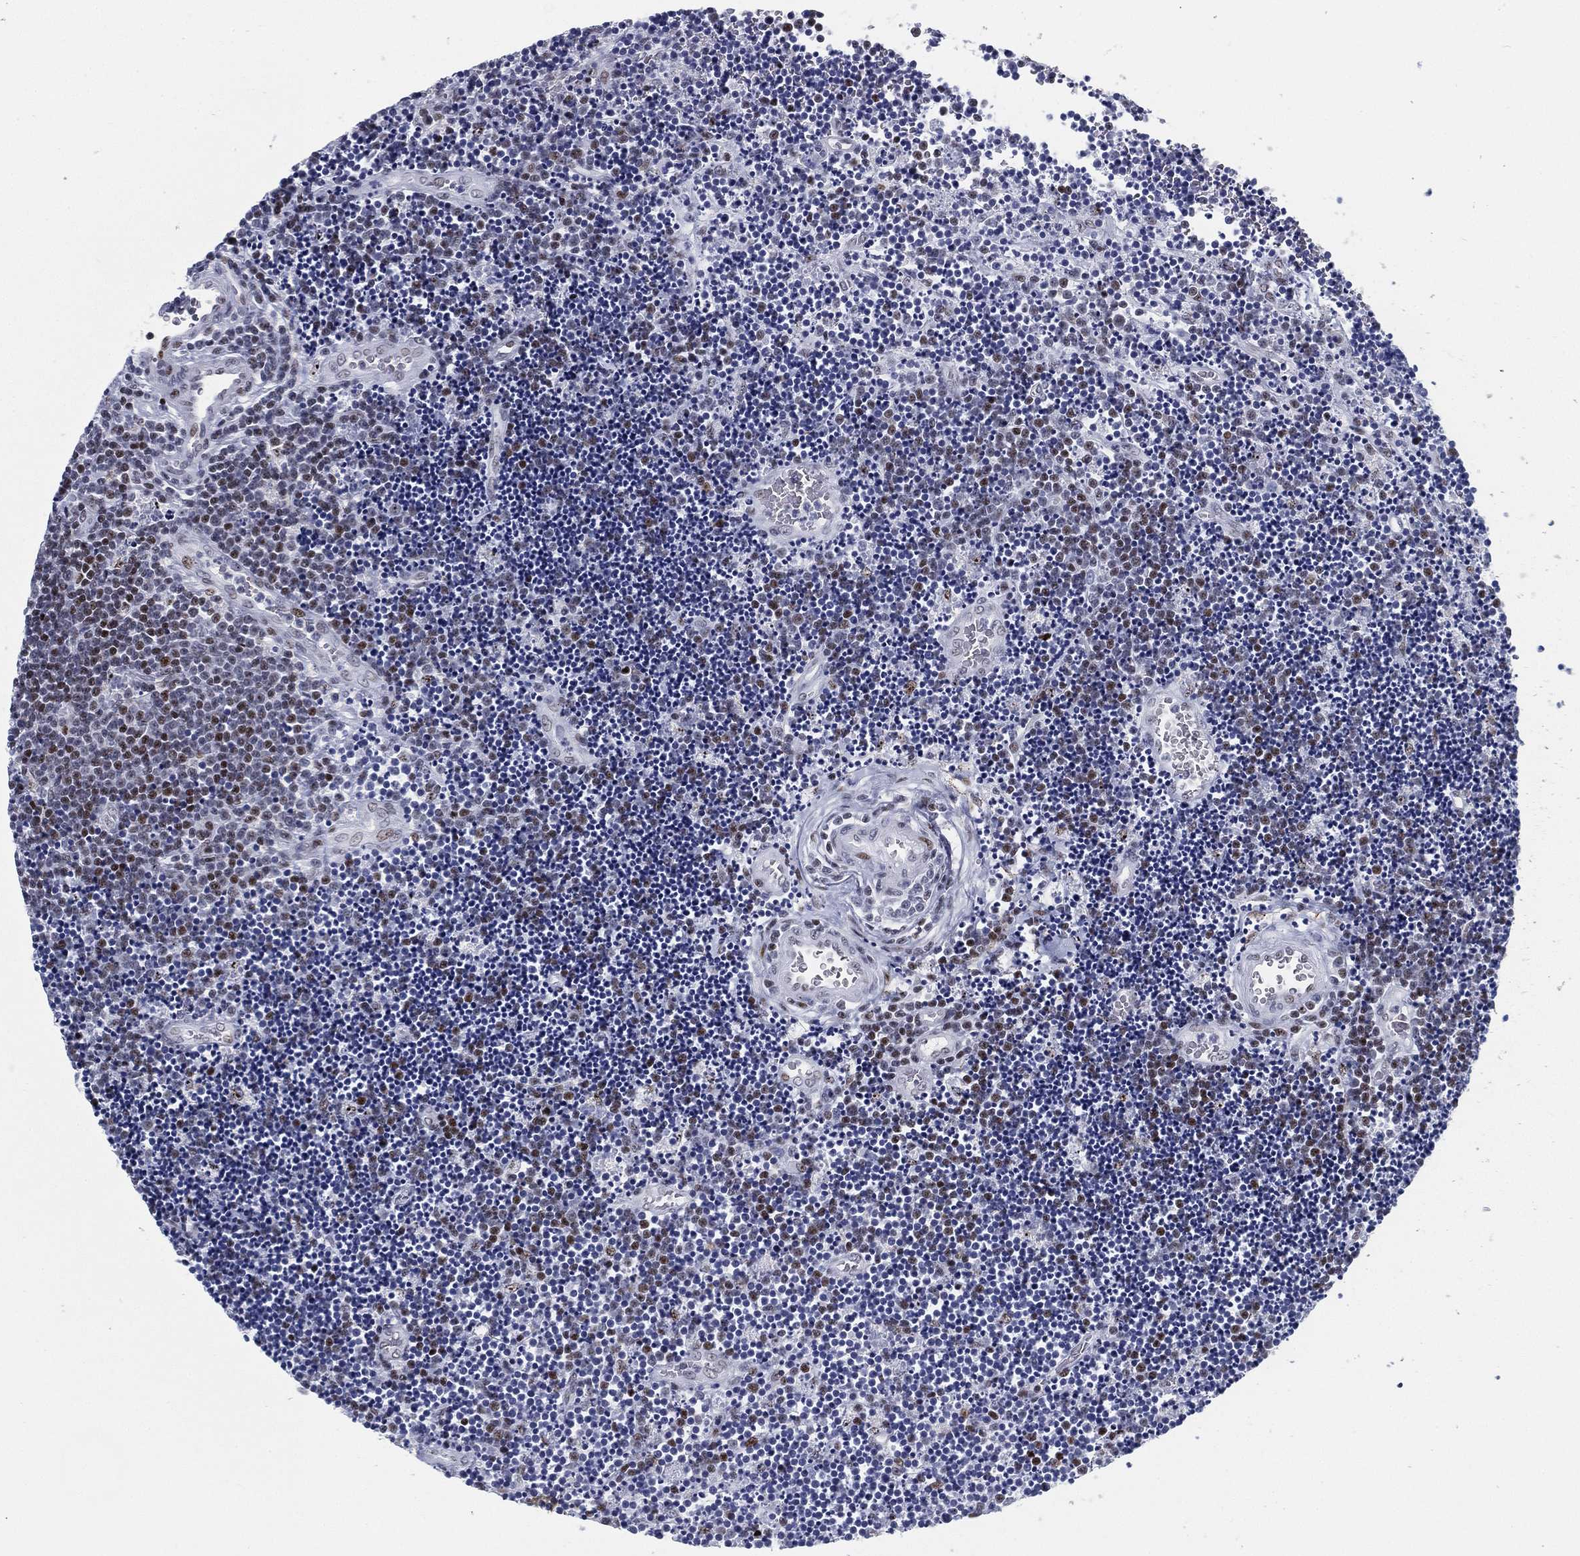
{"staining": {"intensity": "strong", "quantity": "25%-75%", "location": "nuclear"}, "tissue": "lymphoma", "cell_type": "Tumor cells", "image_type": "cancer", "snomed": [{"axis": "morphology", "description": "Malignant lymphoma, non-Hodgkin's type, Low grade"}, {"axis": "topography", "description": "Brain"}], "caption": "An IHC photomicrograph of neoplastic tissue is shown. Protein staining in brown labels strong nuclear positivity in low-grade malignant lymphoma, non-Hodgkin's type within tumor cells.", "gene": "CYB561D2", "patient": {"sex": "female", "age": 66}}